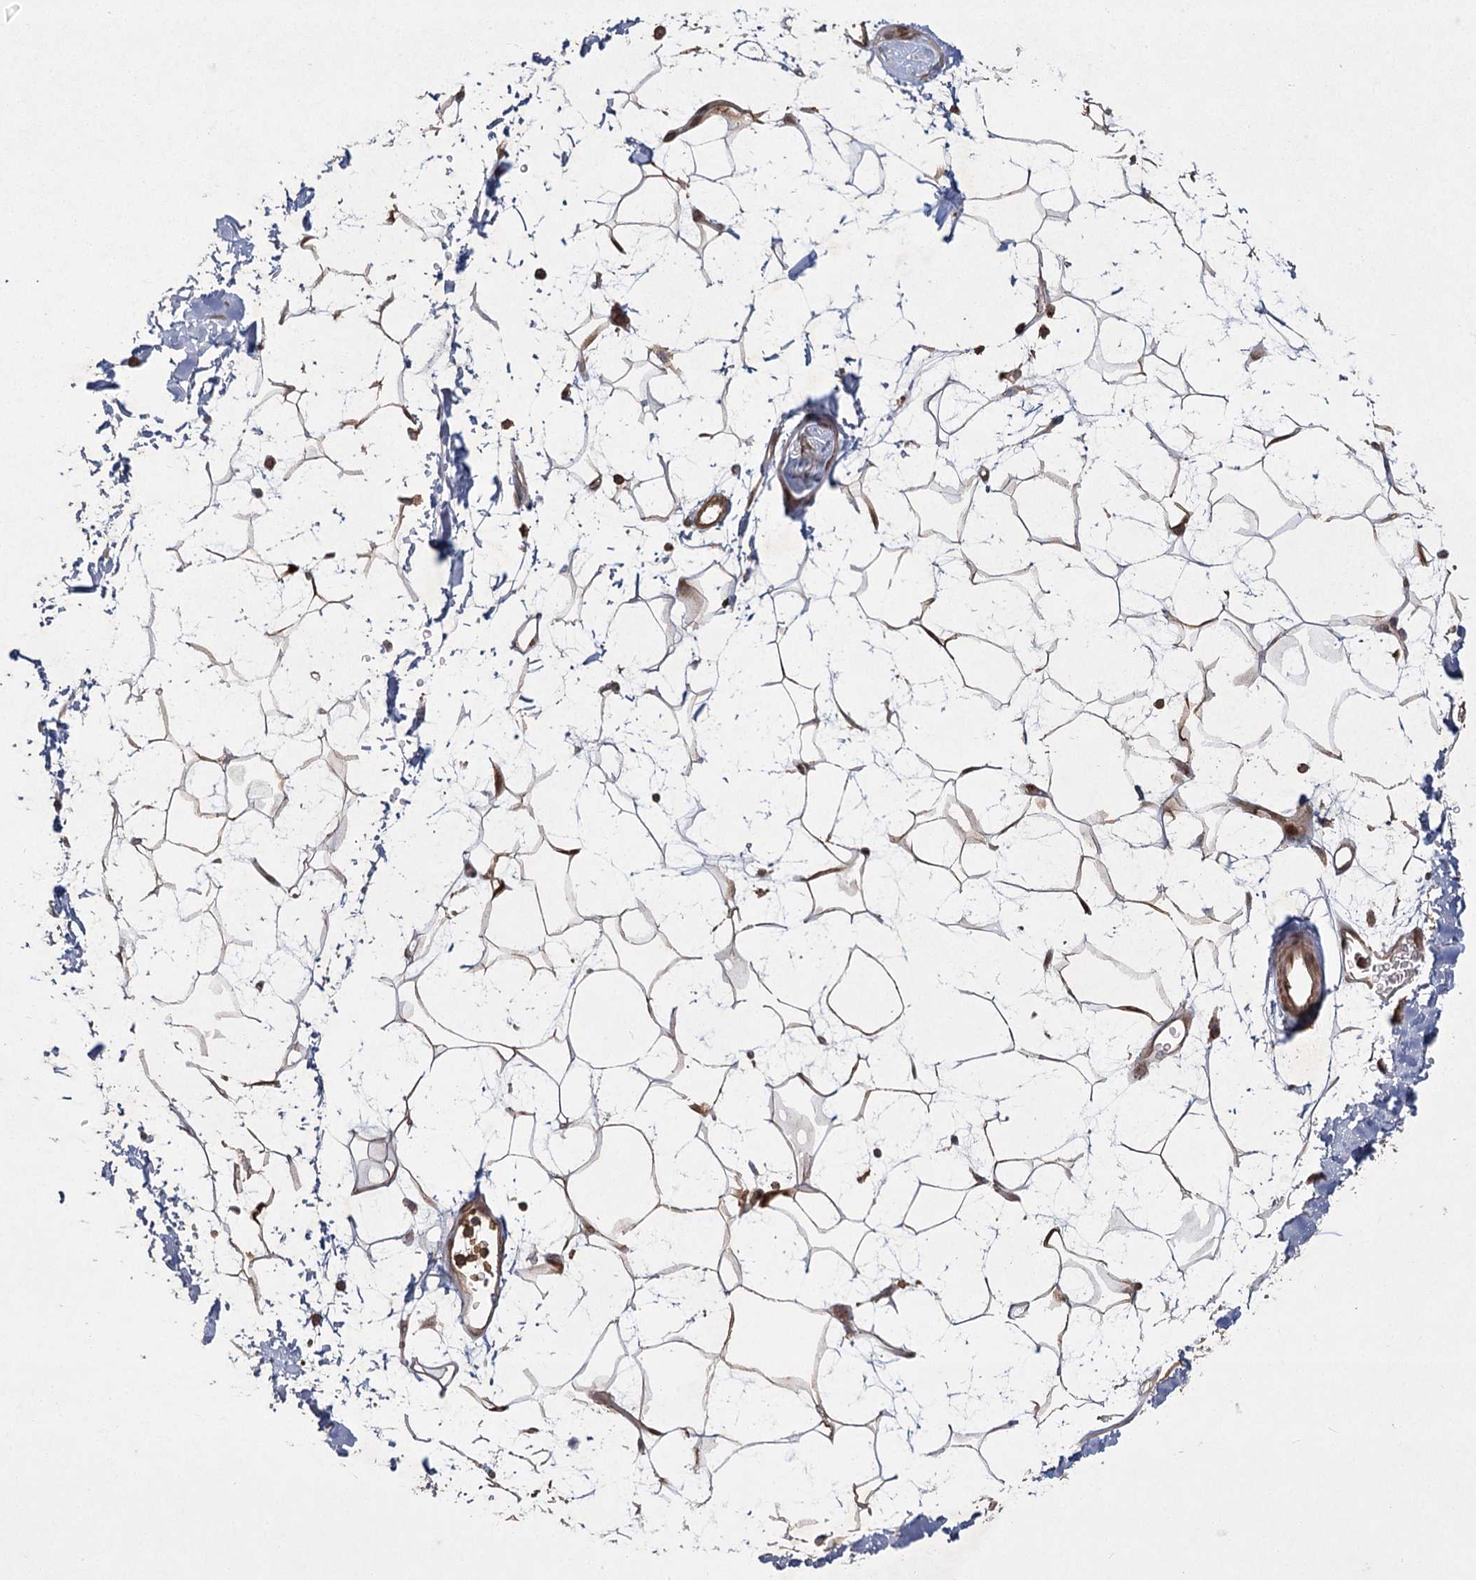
{"staining": {"intensity": "moderate", "quantity": ">75%", "location": "cytoplasmic/membranous"}, "tissue": "adipose tissue", "cell_type": "Adipocytes", "image_type": "normal", "snomed": [{"axis": "morphology", "description": "Normal tissue, NOS"}, {"axis": "topography", "description": "Soft tissue"}], "caption": "Brown immunohistochemical staining in normal adipose tissue reveals moderate cytoplasmic/membranous positivity in about >75% of adipocytes. (DAB = brown stain, brightfield microscopy at high magnification).", "gene": "MDFIC", "patient": {"sex": "male", "age": 72}}